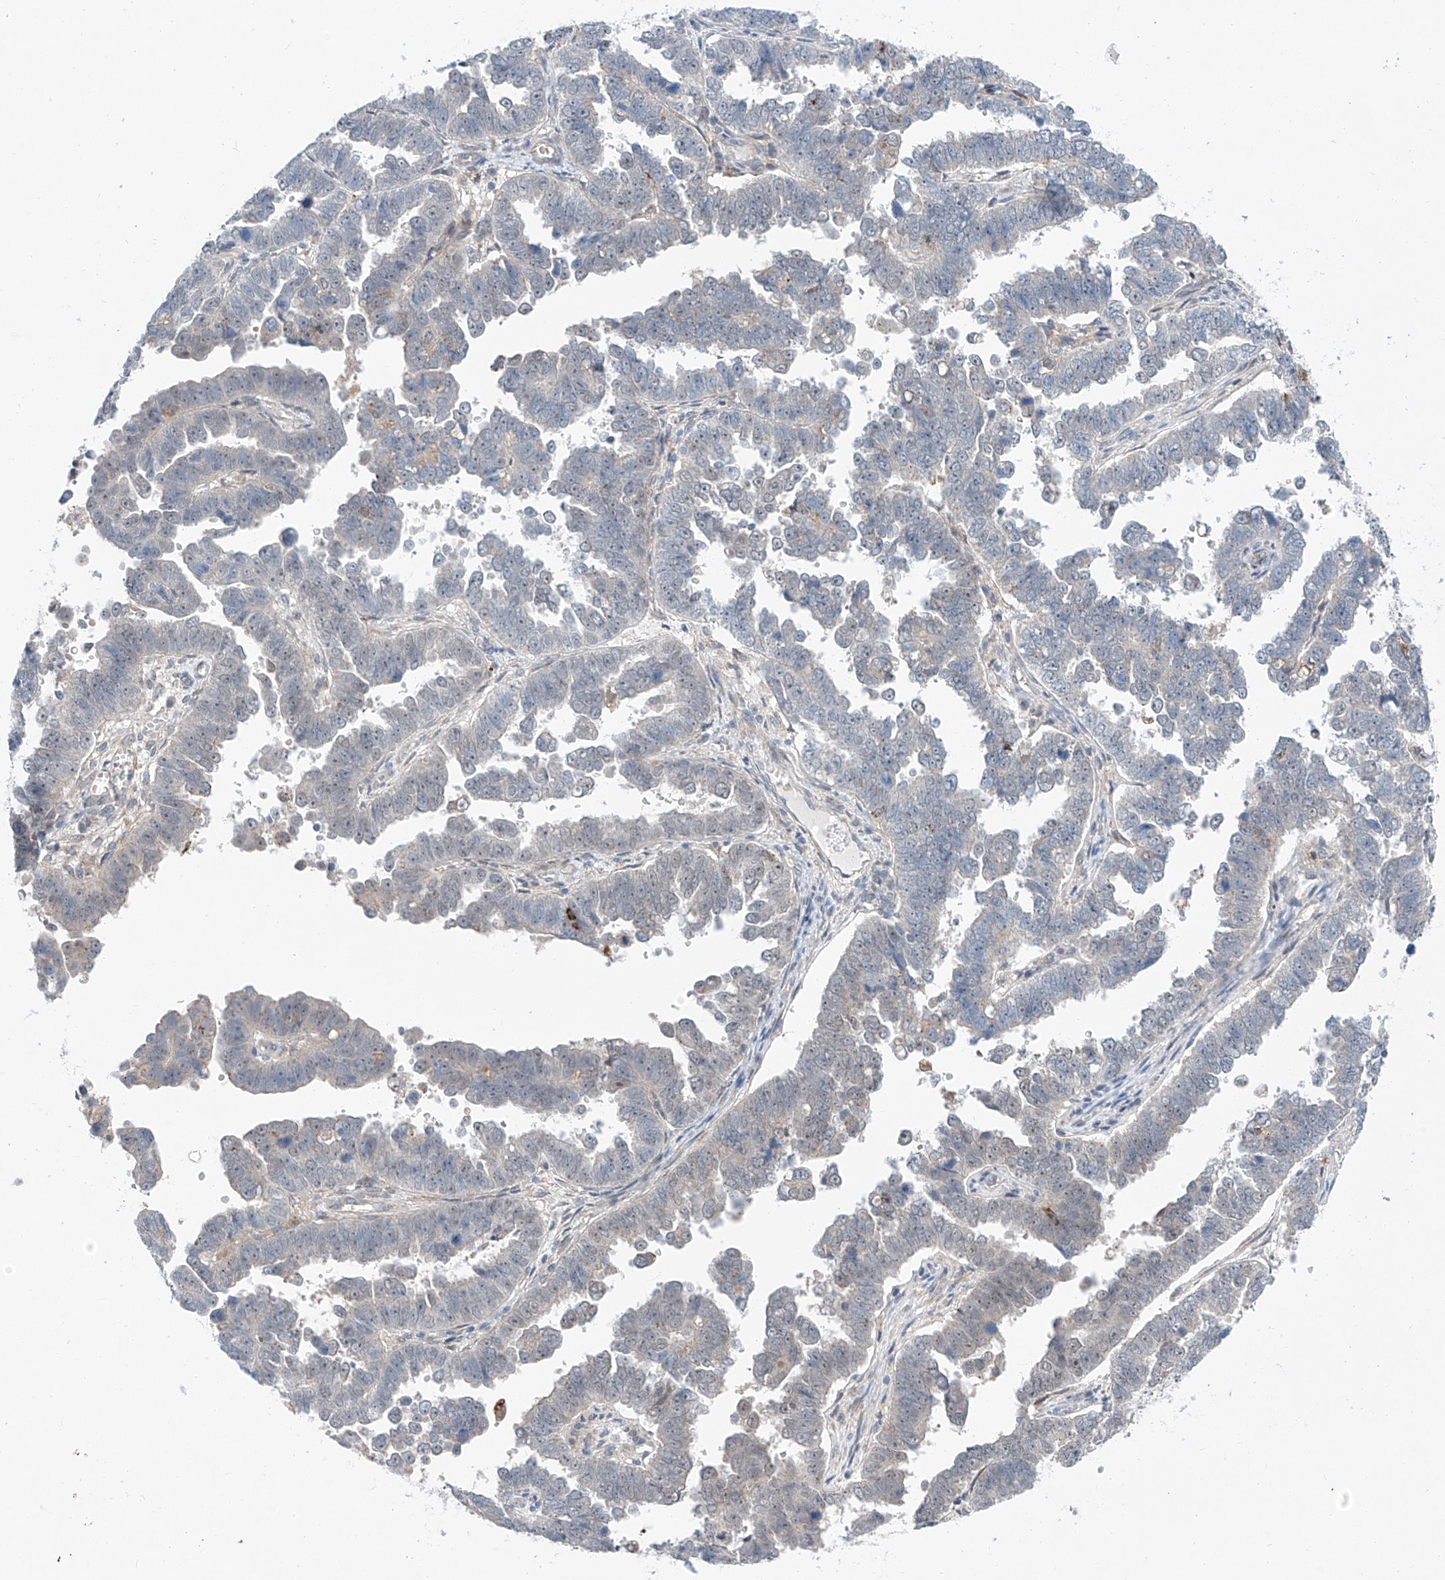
{"staining": {"intensity": "negative", "quantity": "none", "location": "none"}, "tissue": "endometrial cancer", "cell_type": "Tumor cells", "image_type": "cancer", "snomed": [{"axis": "morphology", "description": "Adenocarcinoma, NOS"}, {"axis": "topography", "description": "Endometrium"}], "caption": "Tumor cells show no significant positivity in endometrial cancer (adenocarcinoma). Nuclei are stained in blue.", "gene": "CLDND1", "patient": {"sex": "female", "age": 75}}